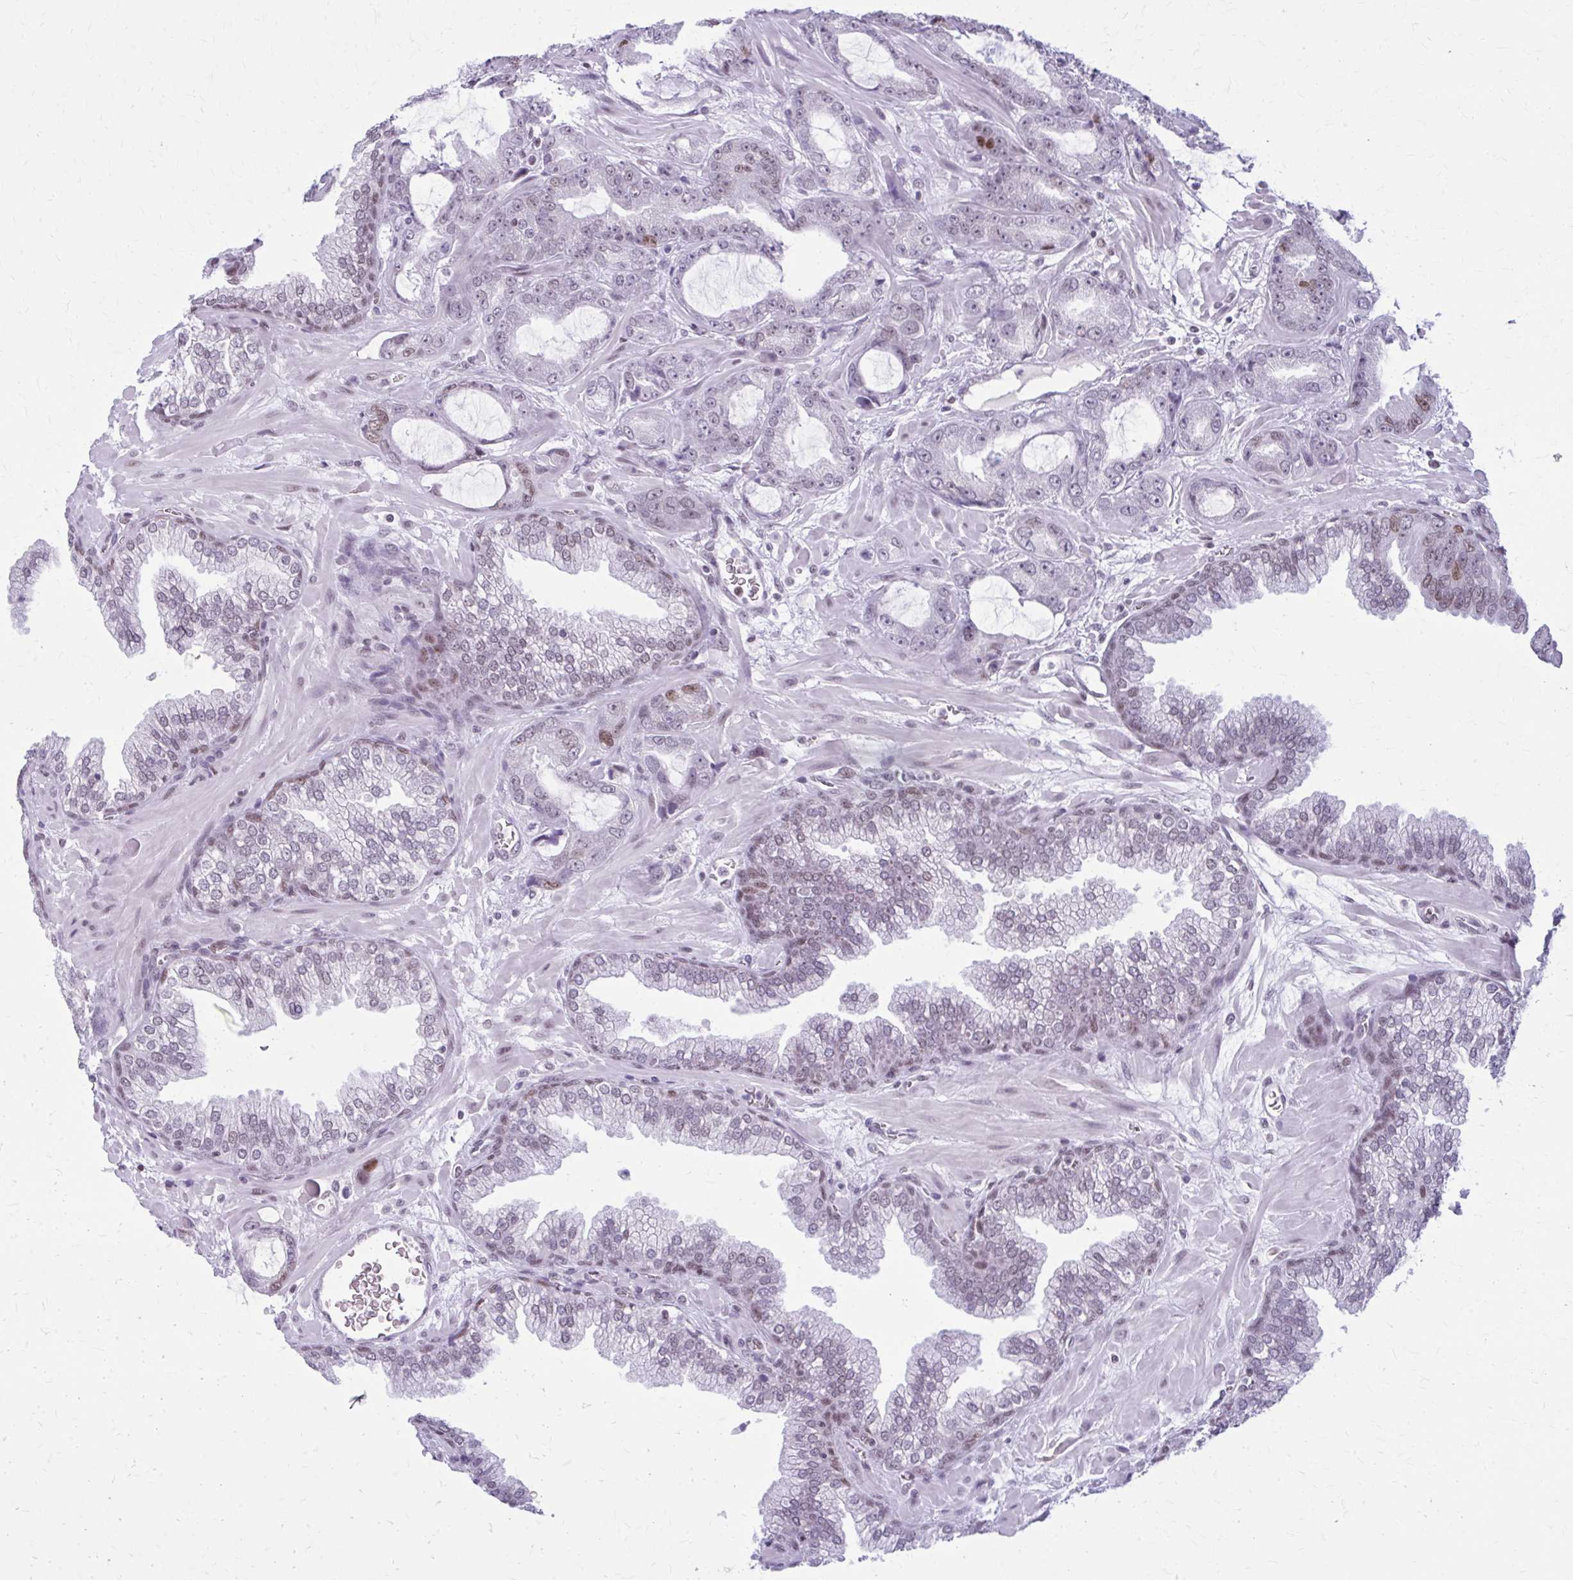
{"staining": {"intensity": "moderate", "quantity": "<25%", "location": "nuclear"}, "tissue": "prostate cancer", "cell_type": "Tumor cells", "image_type": "cancer", "snomed": [{"axis": "morphology", "description": "Adenocarcinoma, High grade"}, {"axis": "topography", "description": "Prostate"}], "caption": "A low amount of moderate nuclear staining is seen in approximately <25% of tumor cells in prostate cancer (adenocarcinoma (high-grade)) tissue. (brown staining indicates protein expression, while blue staining denotes nuclei).", "gene": "PABIR1", "patient": {"sex": "male", "age": 68}}